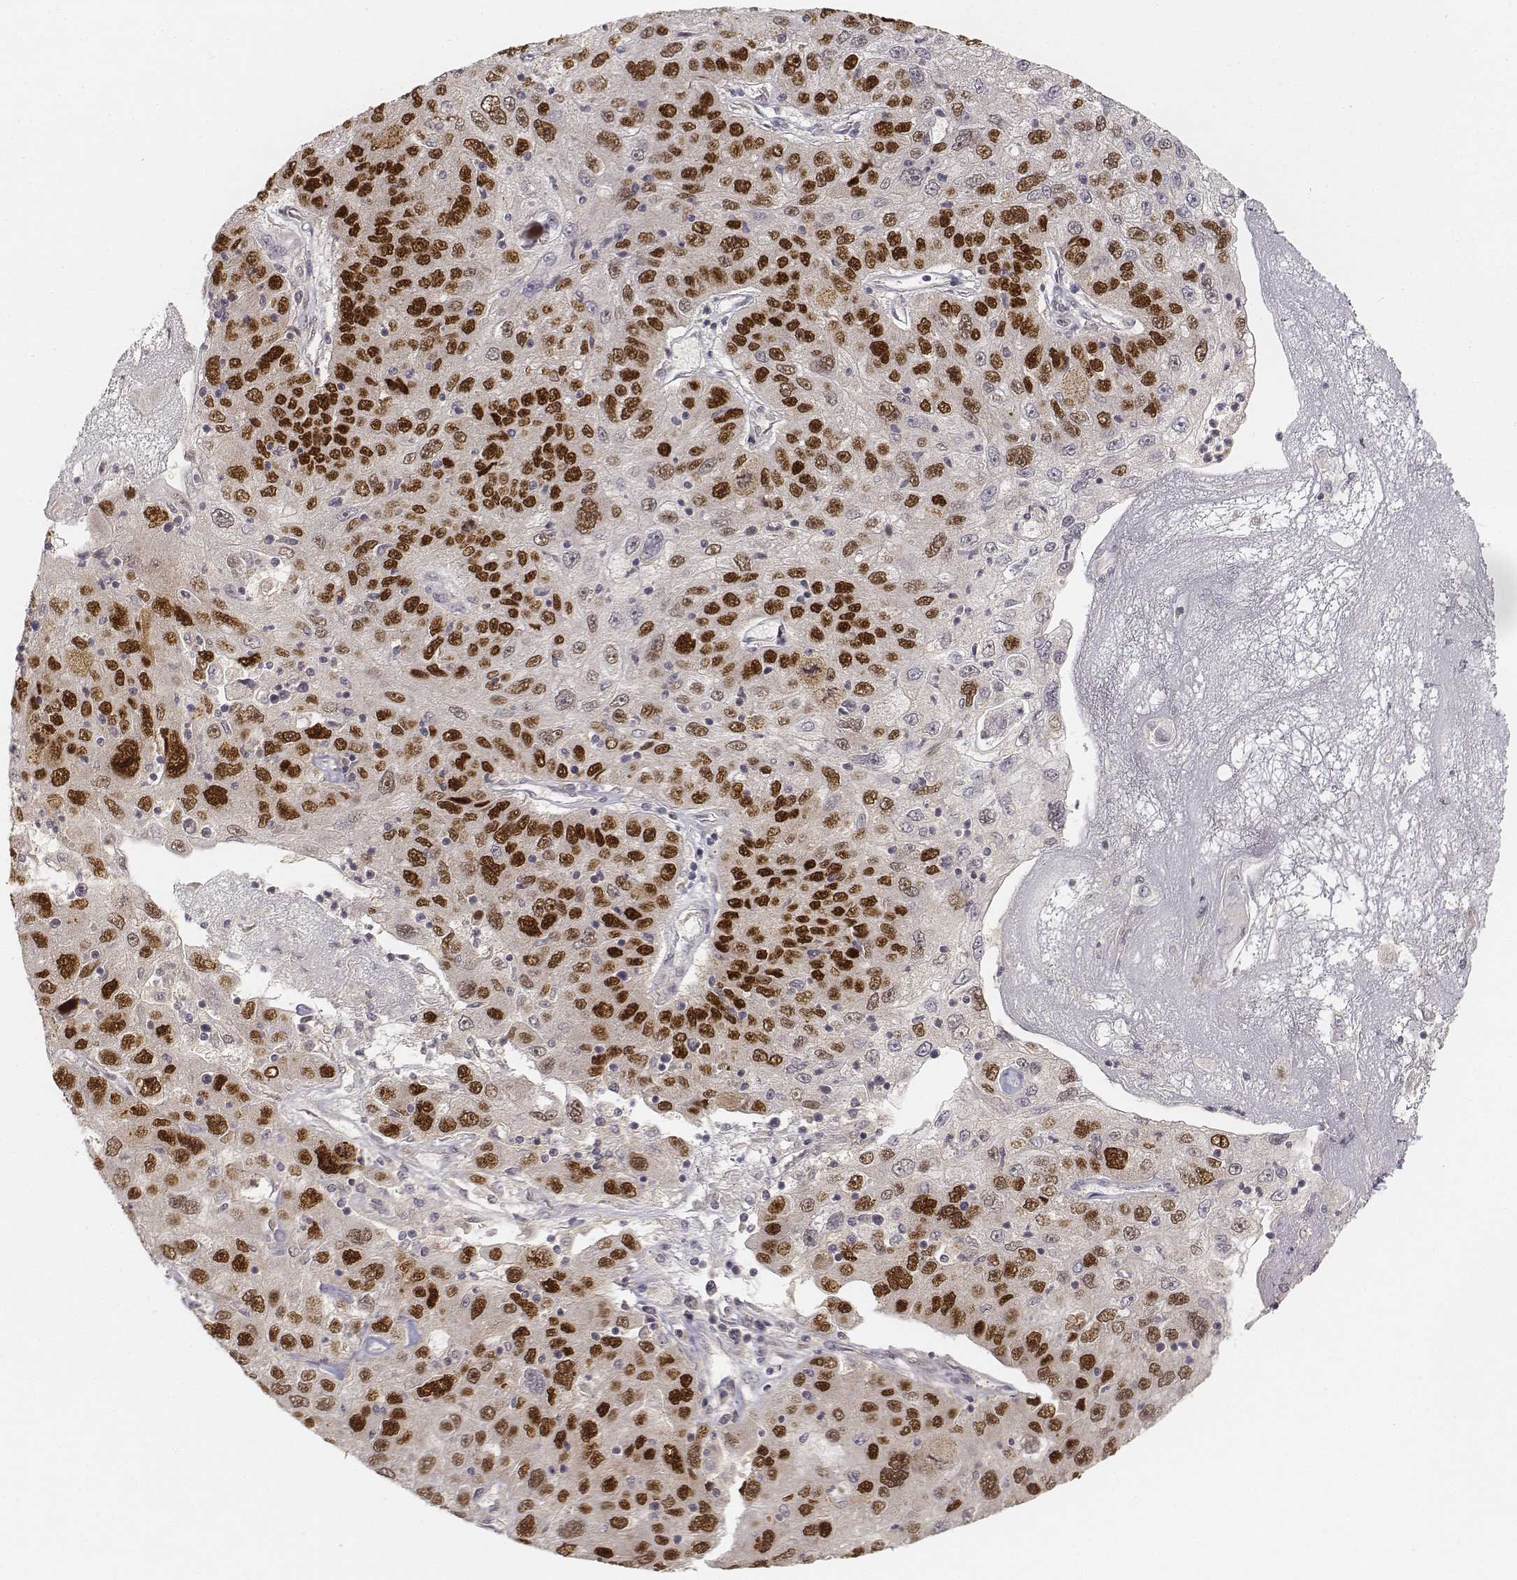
{"staining": {"intensity": "strong", "quantity": ">75%", "location": "nuclear"}, "tissue": "stomach cancer", "cell_type": "Tumor cells", "image_type": "cancer", "snomed": [{"axis": "morphology", "description": "Adenocarcinoma, NOS"}, {"axis": "topography", "description": "Stomach"}], "caption": "IHC histopathology image of neoplastic tissue: stomach cancer (adenocarcinoma) stained using immunohistochemistry (IHC) demonstrates high levels of strong protein expression localized specifically in the nuclear of tumor cells, appearing as a nuclear brown color.", "gene": "FANCD2", "patient": {"sex": "male", "age": 56}}